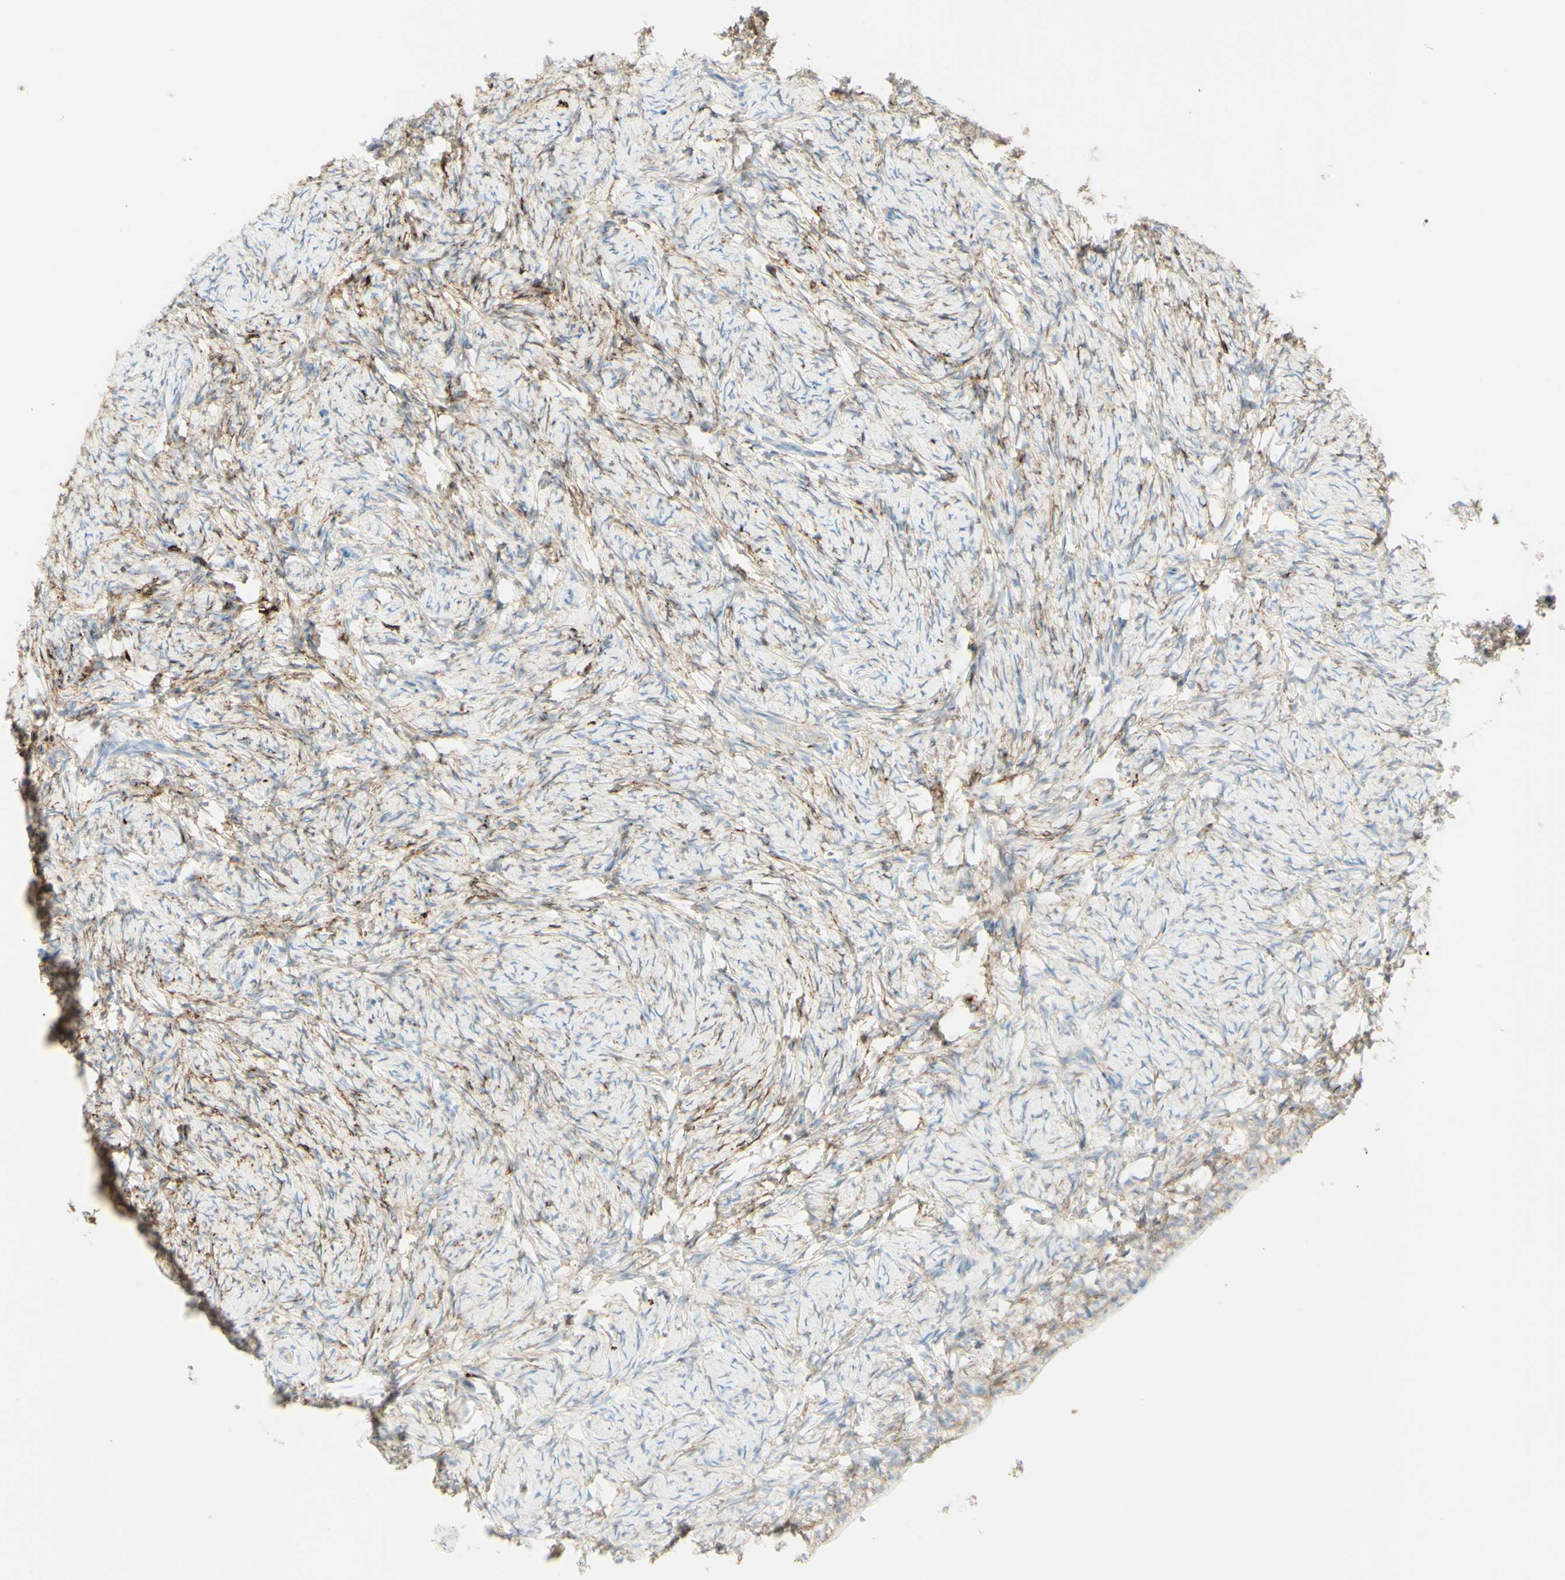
{"staining": {"intensity": "weak", "quantity": ">75%", "location": "cytoplasmic/membranous"}, "tissue": "ovary", "cell_type": "Ovarian stroma cells", "image_type": "normal", "snomed": [{"axis": "morphology", "description": "Normal tissue, NOS"}, {"axis": "topography", "description": "Ovary"}], "caption": "Brown immunohistochemical staining in benign ovary demonstrates weak cytoplasmic/membranous staining in about >75% of ovarian stroma cells.", "gene": "ALCAM", "patient": {"sex": "female", "age": 60}}